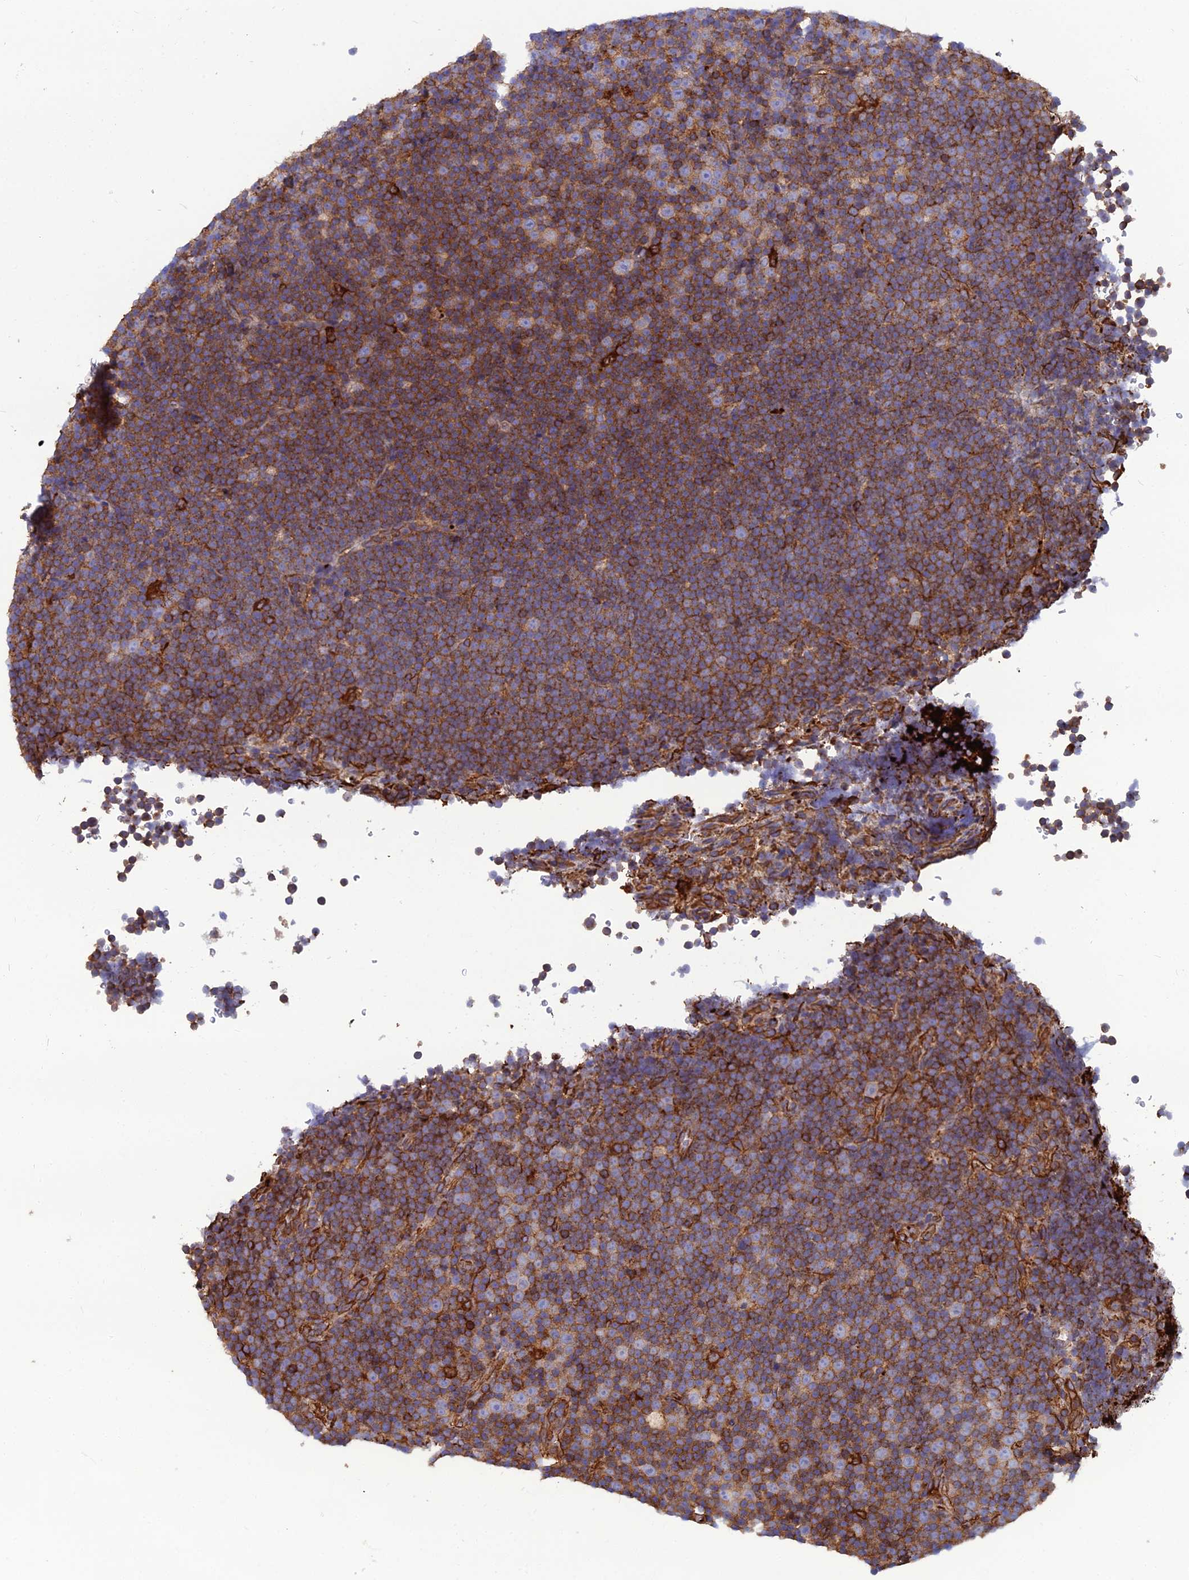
{"staining": {"intensity": "strong", "quantity": ">75%", "location": "cytoplasmic/membranous"}, "tissue": "lymphoma", "cell_type": "Tumor cells", "image_type": "cancer", "snomed": [{"axis": "morphology", "description": "Malignant lymphoma, non-Hodgkin's type, Low grade"}, {"axis": "topography", "description": "Lymph node"}], "caption": "Brown immunohistochemical staining in lymphoma displays strong cytoplasmic/membranous positivity in approximately >75% of tumor cells.", "gene": "PSMD11", "patient": {"sex": "female", "age": 67}}